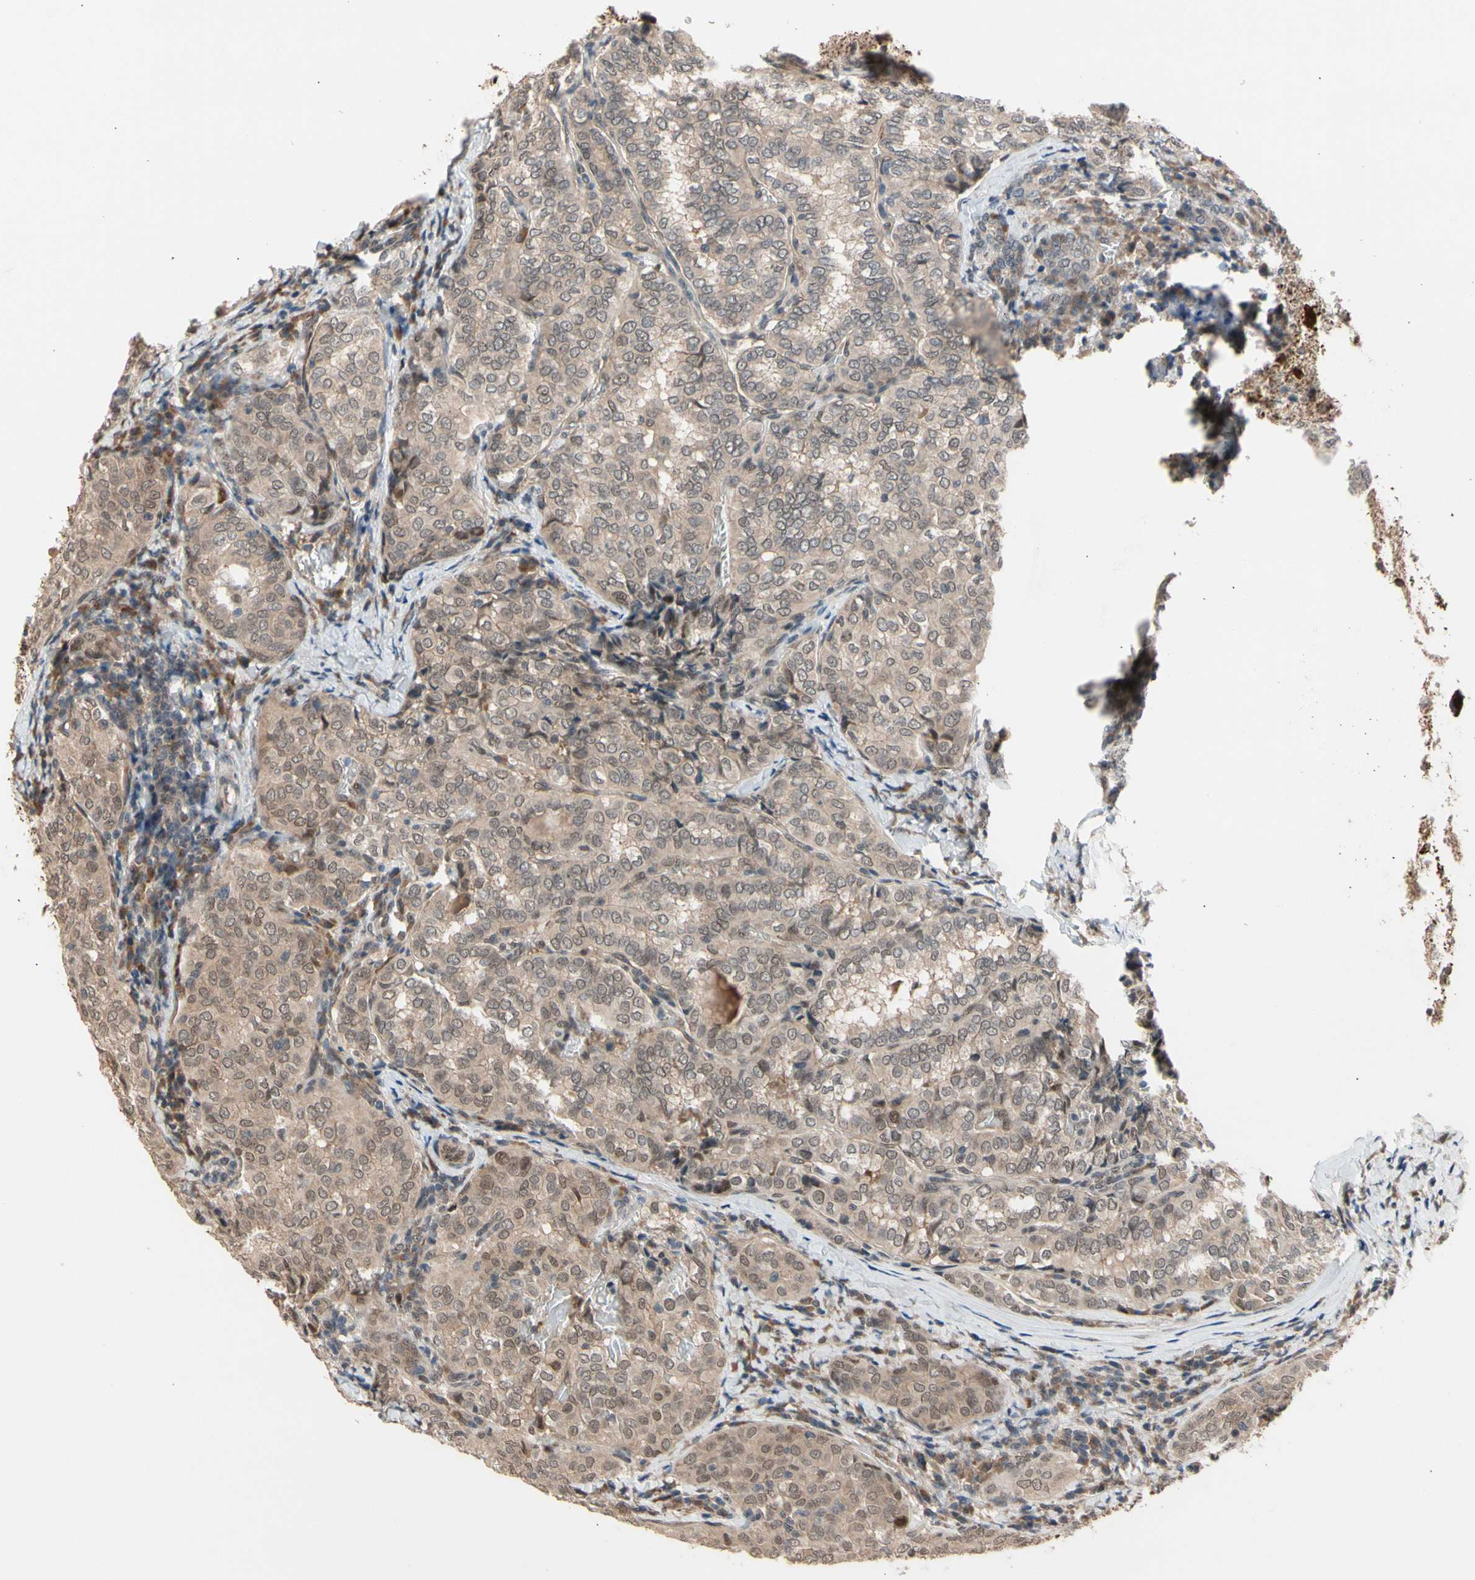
{"staining": {"intensity": "moderate", "quantity": ">75%", "location": "cytoplasmic/membranous,nuclear"}, "tissue": "thyroid cancer", "cell_type": "Tumor cells", "image_type": "cancer", "snomed": [{"axis": "morphology", "description": "Normal tissue, NOS"}, {"axis": "morphology", "description": "Papillary adenocarcinoma, NOS"}, {"axis": "topography", "description": "Thyroid gland"}], "caption": "Moderate cytoplasmic/membranous and nuclear staining is present in approximately >75% of tumor cells in thyroid cancer (papillary adenocarcinoma).", "gene": "NGEF", "patient": {"sex": "female", "age": 30}}